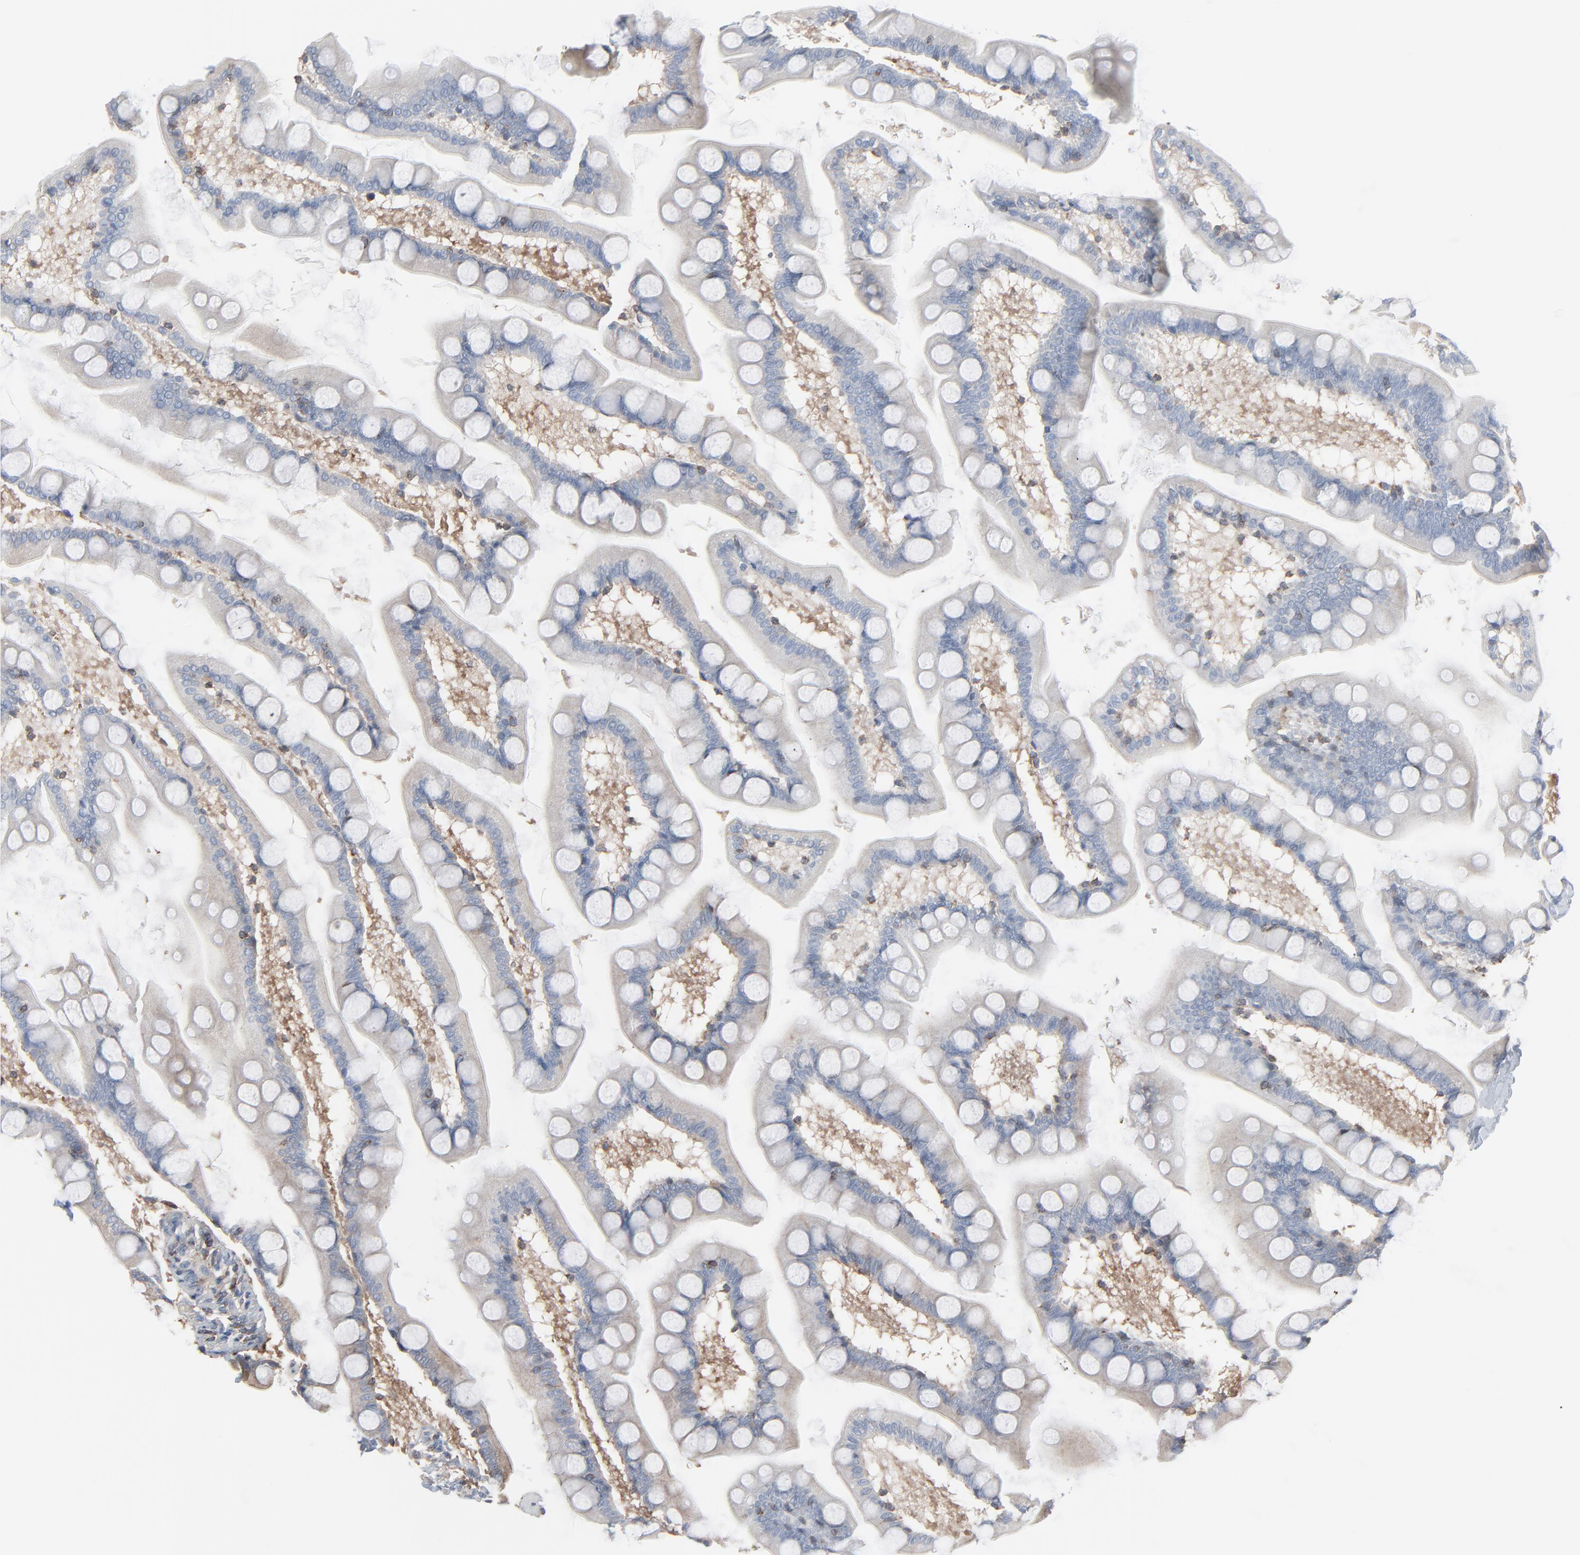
{"staining": {"intensity": "negative", "quantity": "none", "location": "none"}, "tissue": "small intestine", "cell_type": "Glandular cells", "image_type": "normal", "snomed": [{"axis": "morphology", "description": "Normal tissue, NOS"}, {"axis": "topography", "description": "Small intestine"}], "caption": "This is a micrograph of immunohistochemistry staining of benign small intestine, which shows no staining in glandular cells. (DAB (3,3'-diaminobenzidine) immunohistochemistry visualized using brightfield microscopy, high magnification).", "gene": "OPTN", "patient": {"sex": "male", "age": 41}}